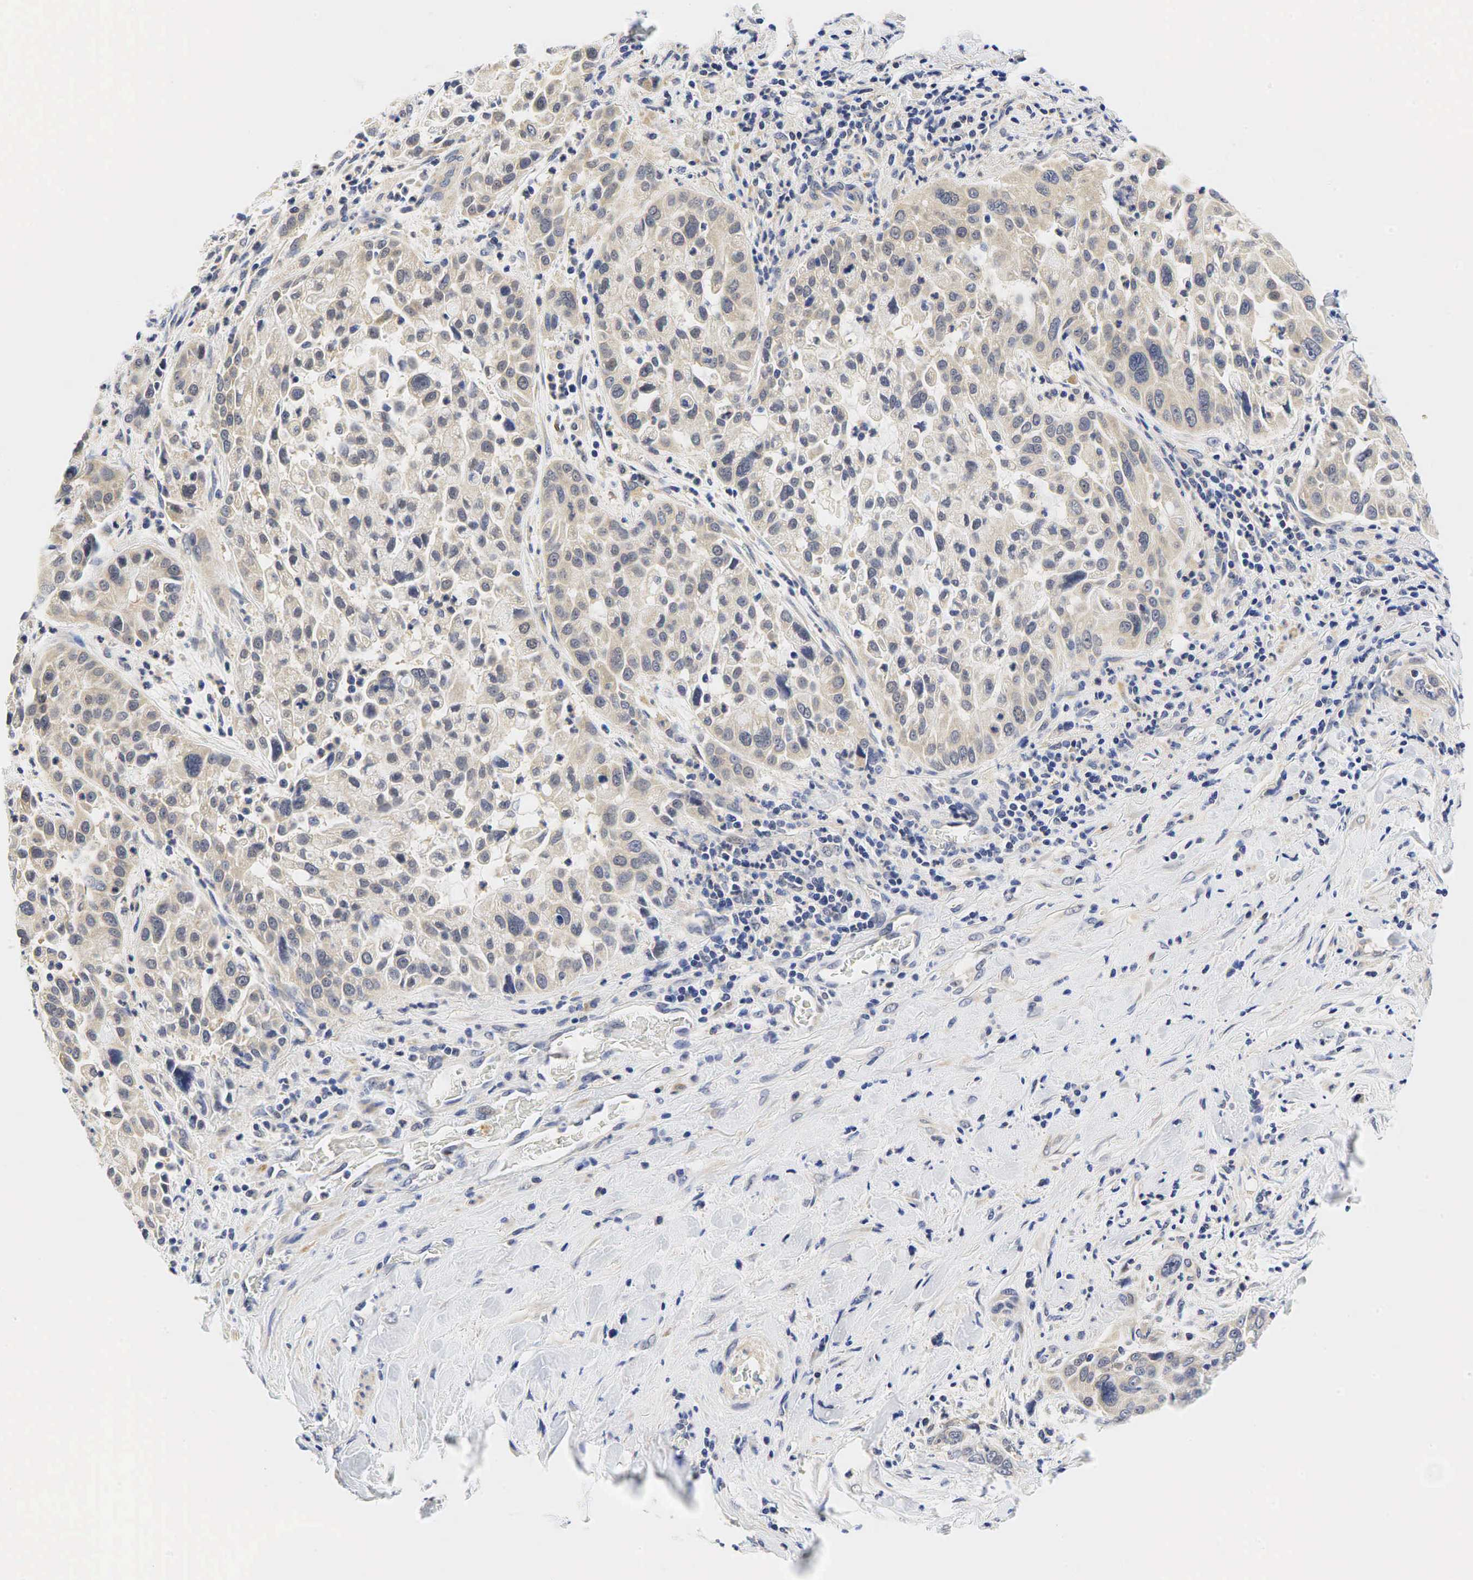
{"staining": {"intensity": "negative", "quantity": "none", "location": "none"}, "tissue": "pancreatic cancer", "cell_type": "Tumor cells", "image_type": "cancer", "snomed": [{"axis": "morphology", "description": "Adenocarcinoma, NOS"}, {"axis": "topography", "description": "Pancreas"}], "caption": "This photomicrograph is of pancreatic adenocarcinoma stained with immunohistochemistry (IHC) to label a protein in brown with the nuclei are counter-stained blue. There is no positivity in tumor cells.", "gene": "CCND1", "patient": {"sex": "female", "age": 52}}